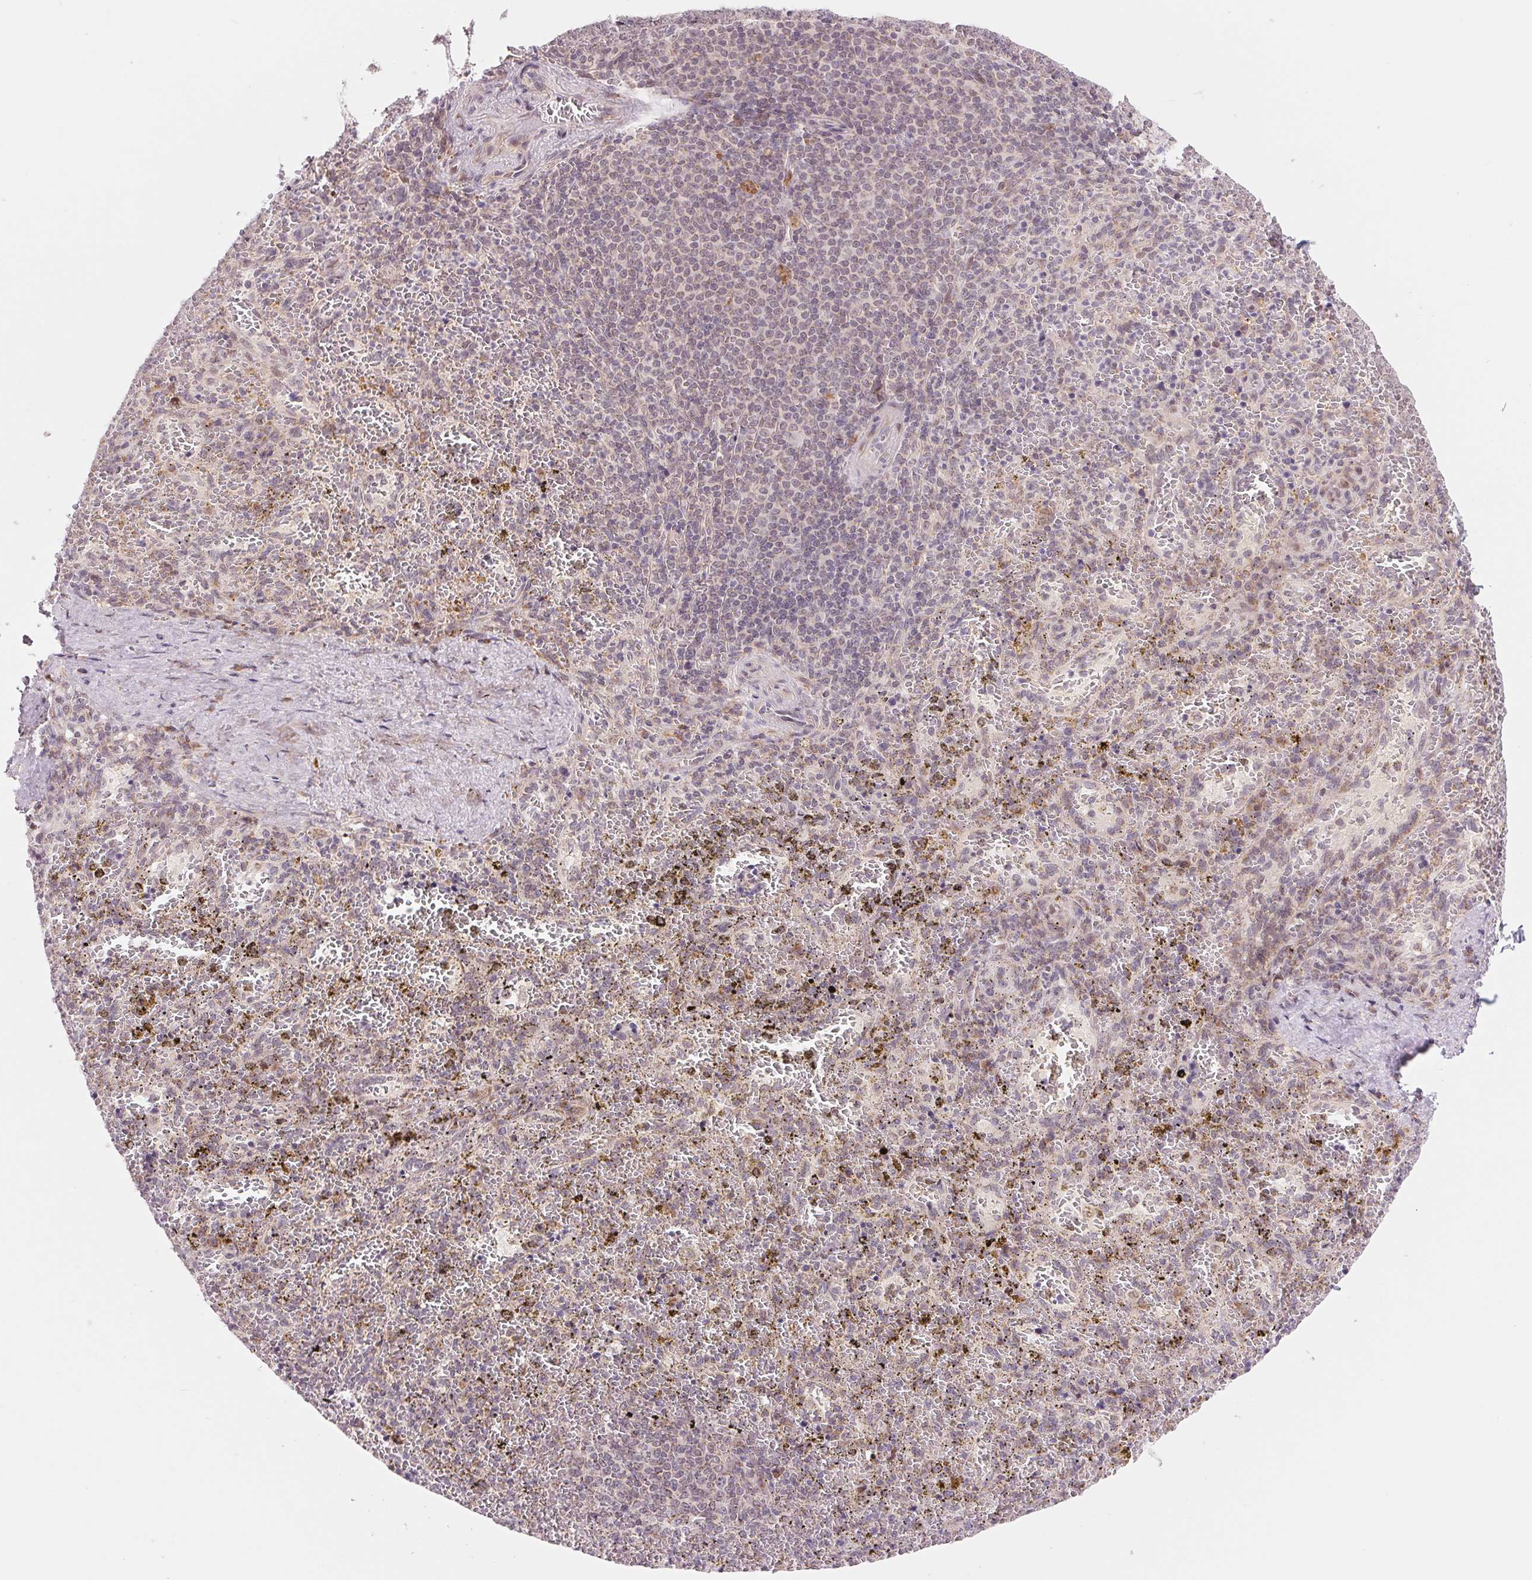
{"staining": {"intensity": "moderate", "quantity": "<25%", "location": "cytoplasmic/membranous,nuclear"}, "tissue": "spleen", "cell_type": "Cells in red pulp", "image_type": "normal", "snomed": [{"axis": "morphology", "description": "Normal tissue, NOS"}, {"axis": "topography", "description": "Spleen"}], "caption": "IHC staining of normal spleen, which reveals low levels of moderate cytoplasmic/membranous,nuclear staining in about <25% of cells in red pulp indicating moderate cytoplasmic/membranous,nuclear protein expression. The staining was performed using DAB (brown) for protein detection and nuclei were counterstained in hematoxylin (blue).", "gene": "ARHGAP32", "patient": {"sex": "female", "age": 50}}